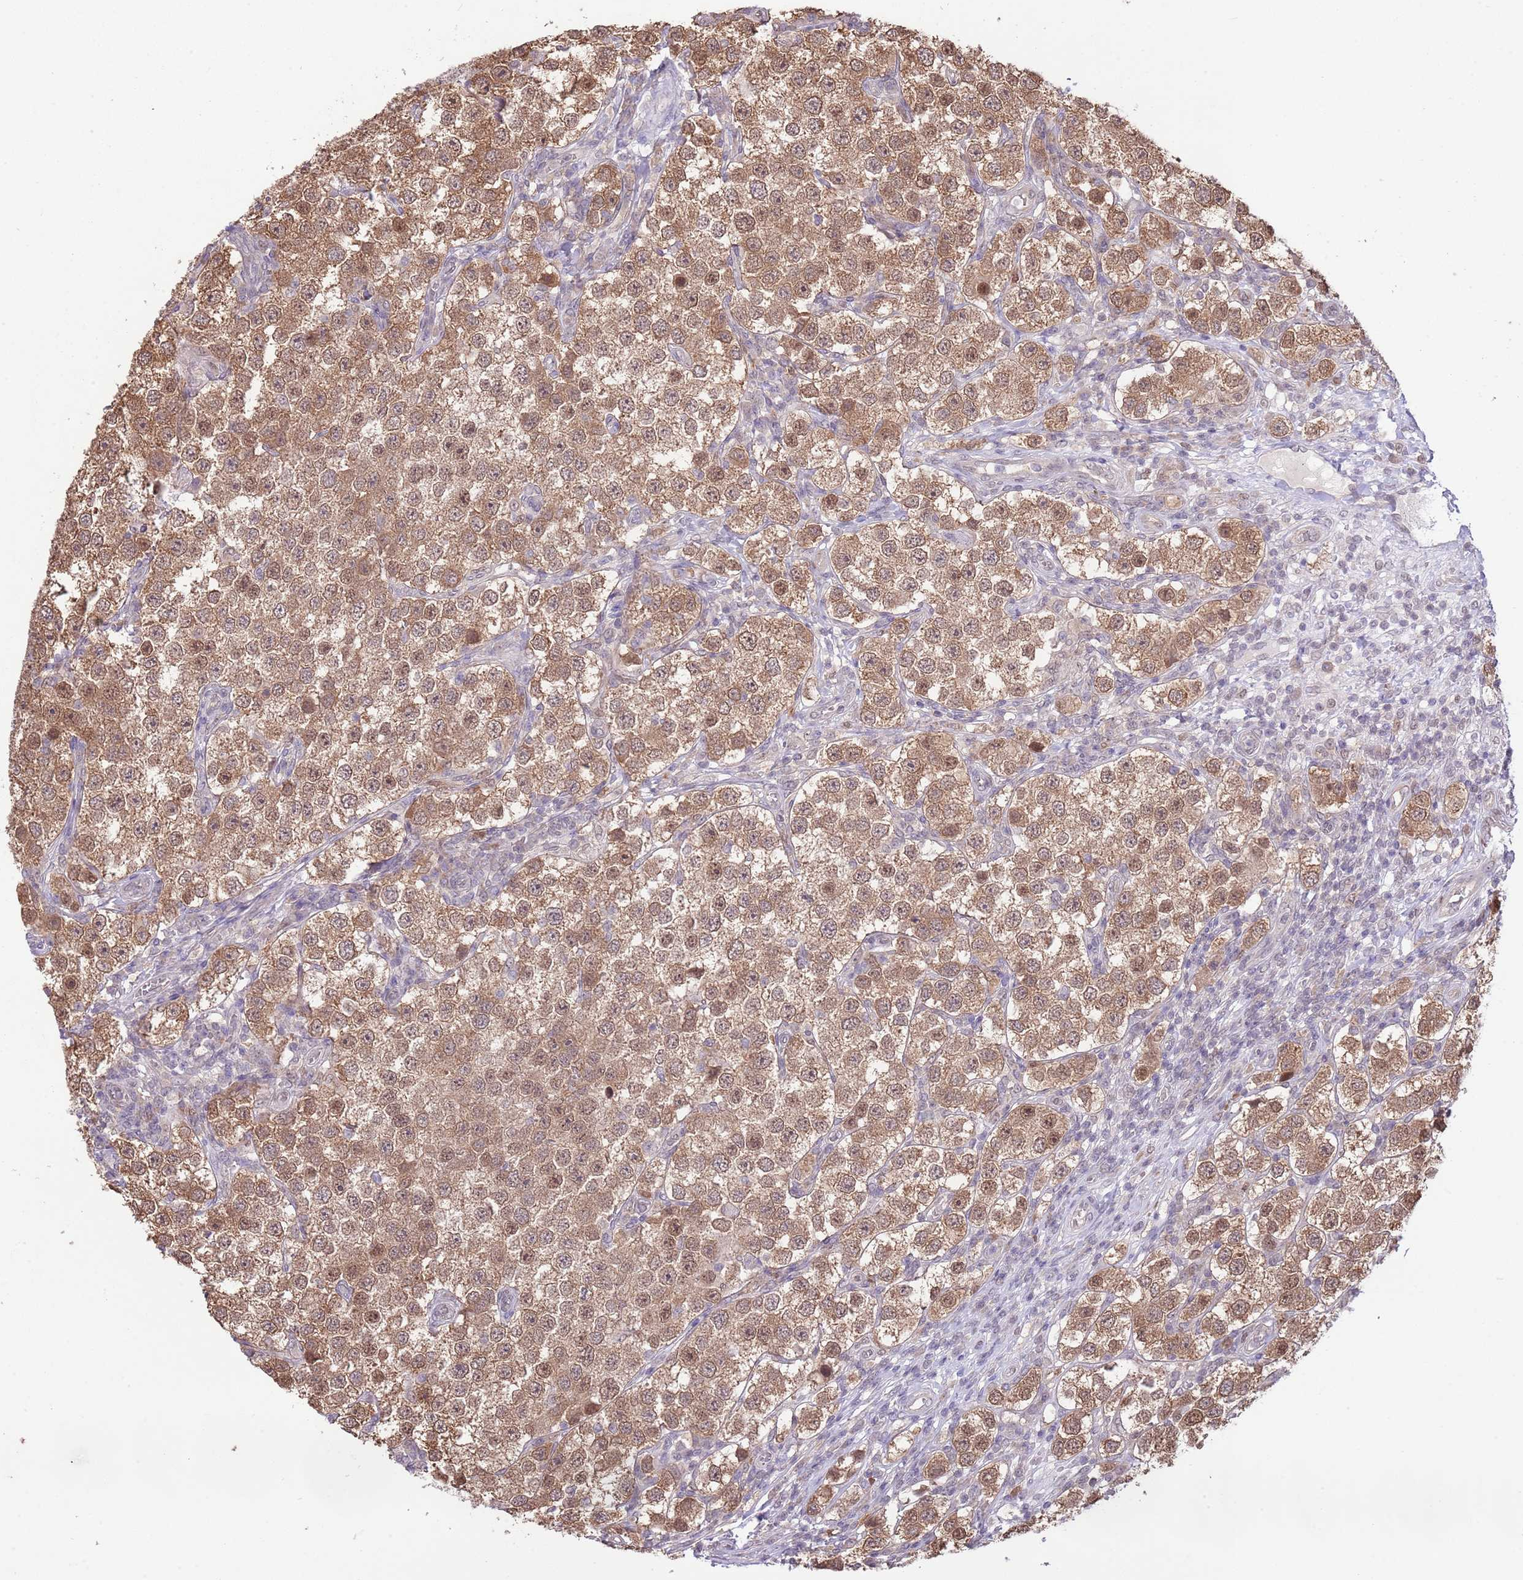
{"staining": {"intensity": "moderate", "quantity": ">75%", "location": "cytoplasmic/membranous,nuclear"}, "tissue": "testis cancer", "cell_type": "Tumor cells", "image_type": "cancer", "snomed": [{"axis": "morphology", "description": "Seminoma, NOS"}, {"axis": "topography", "description": "Testis"}], "caption": "Protein expression by IHC shows moderate cytoplasmic/membranous and nuclear positivity in approximately >75% of tumor cells in testis cancer. The protein is stained brown, and the nuclei are stained in blue (DAB IHC with brightfield microscopy, high magnification).", "gene": "AMIGO1", "patient": {"sex": "male", "age": 37}}